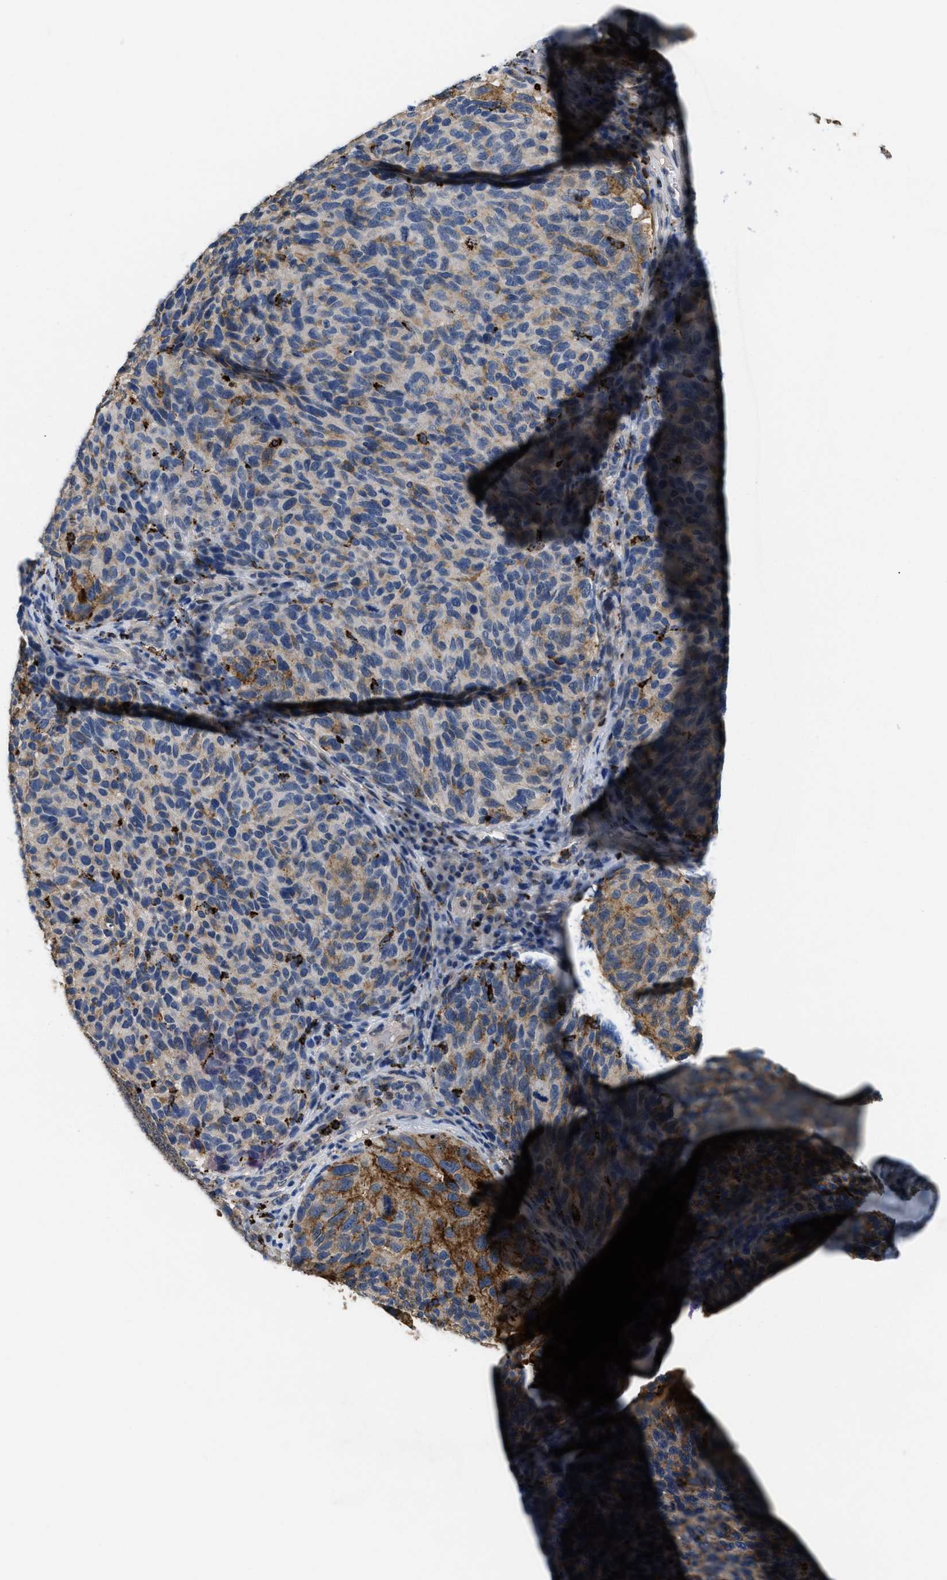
{"staining": {"intensity": "moderate", "quantity": "25%-75%", "location": "cytoplasmic/membranous"}, "tissue": "melanoma", "cell_type": "Tumor cells", "image_type": "cancer", "snomed": [{"axis": "morphology", "description": "Malignant melanoma, NOS"}, {"axis": "topography", "description": "Skin"}], "caption": "Protein positivity by IHC exhibits moderate cytoplasmic/membranous staining in about 25%-75% of tumor cells in malignant melanoma.", "gene": "BMPR2", "patient": {"sex": "female", "age": 73}}